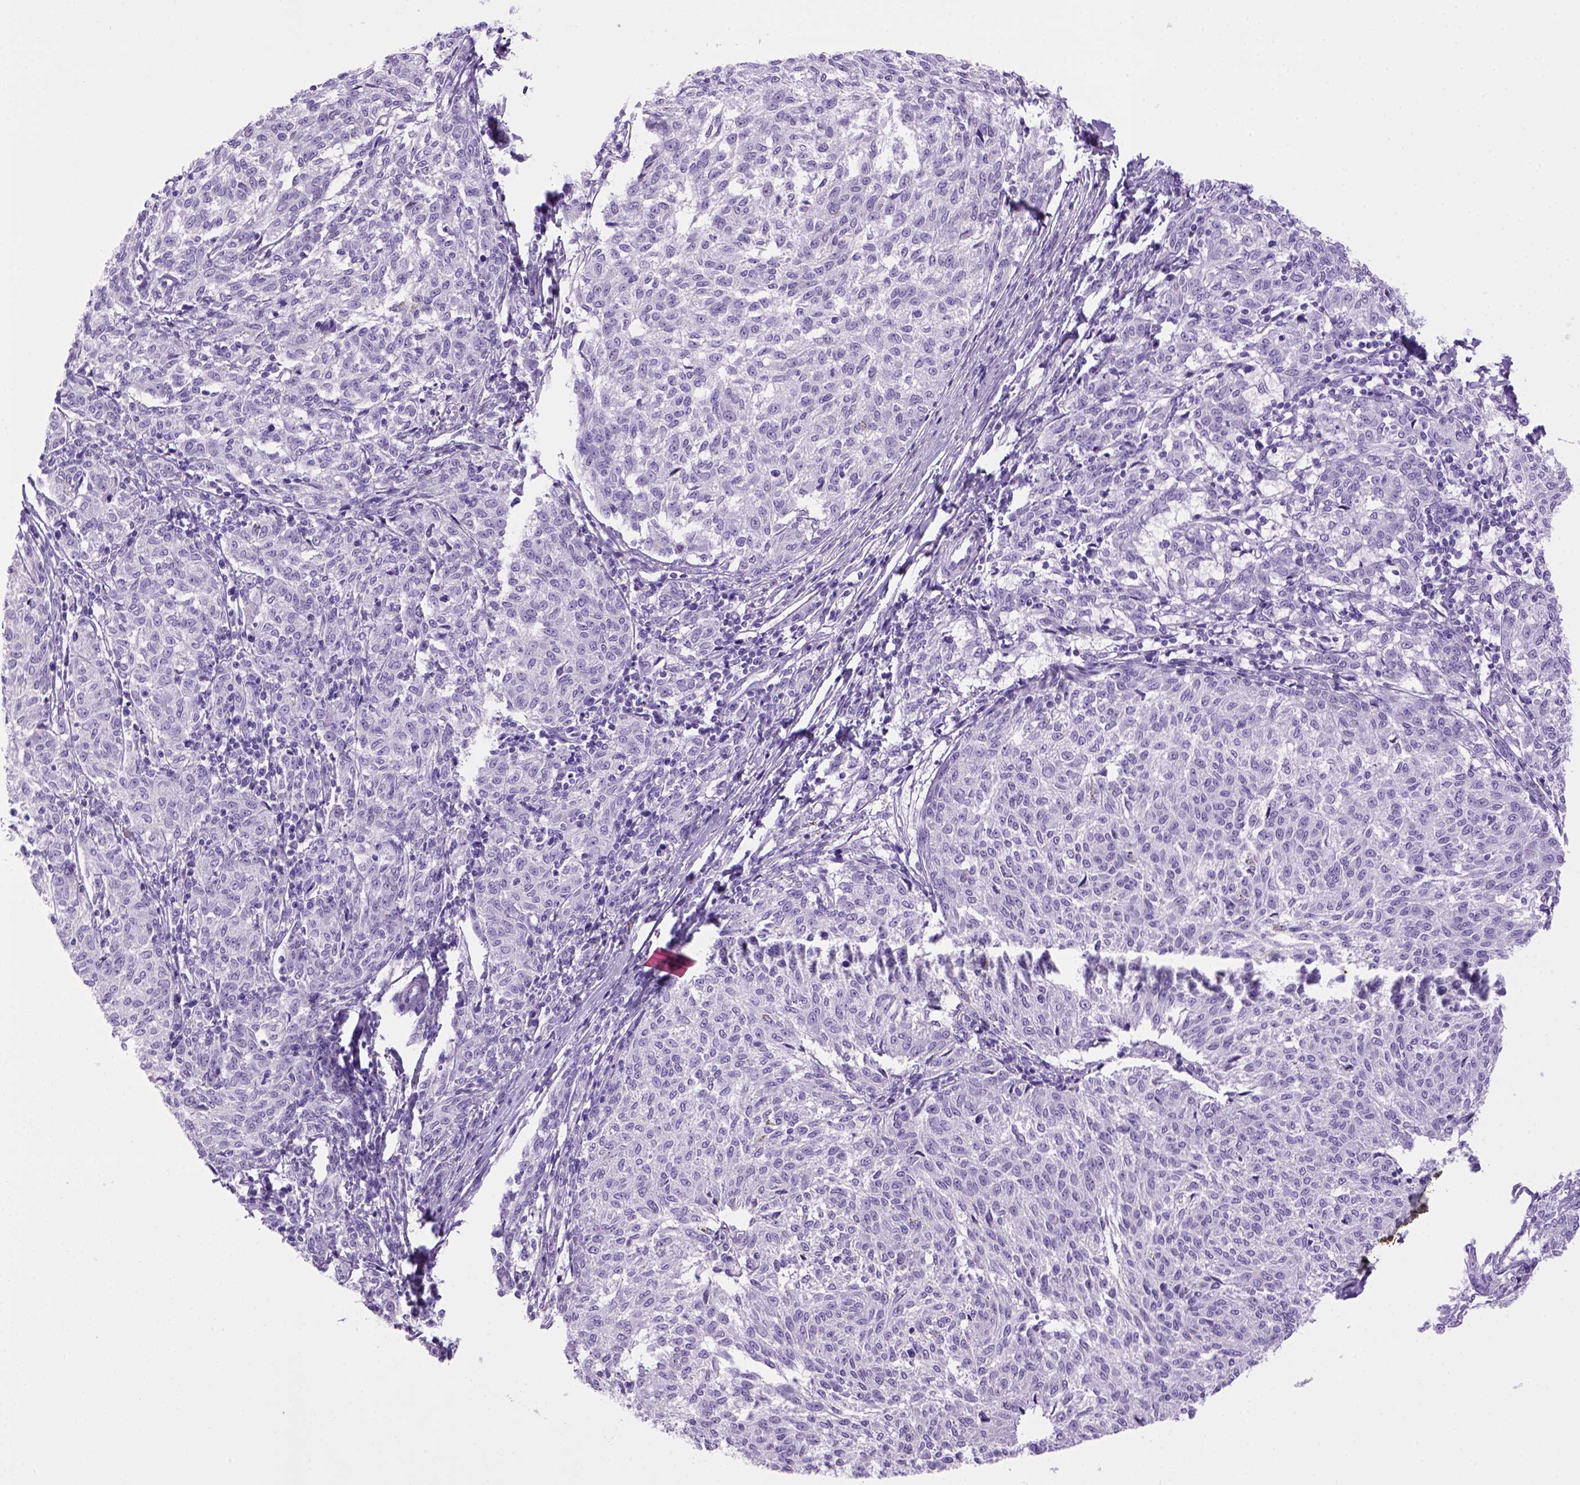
{"staining": {"intensity": "negative", "quantity": "none", "location": "none"}, "tissue": "melanoma", "cell_type": "Tumor cells", "image_type": "cancer", "snomed": [{"axis": "morphology", "description": "Malignant melanoma, NOS"}, {"axis": "topography", "description": "Skin"}], "caption": "IHC of melanoma demonstrates no expression in tumor cells. The staining is performed using DAB brown chromogen with nuclei counter-stained in using hematoxylin.", "gene": "SGCG", "patient": {"sex": "female", "age": 72}}